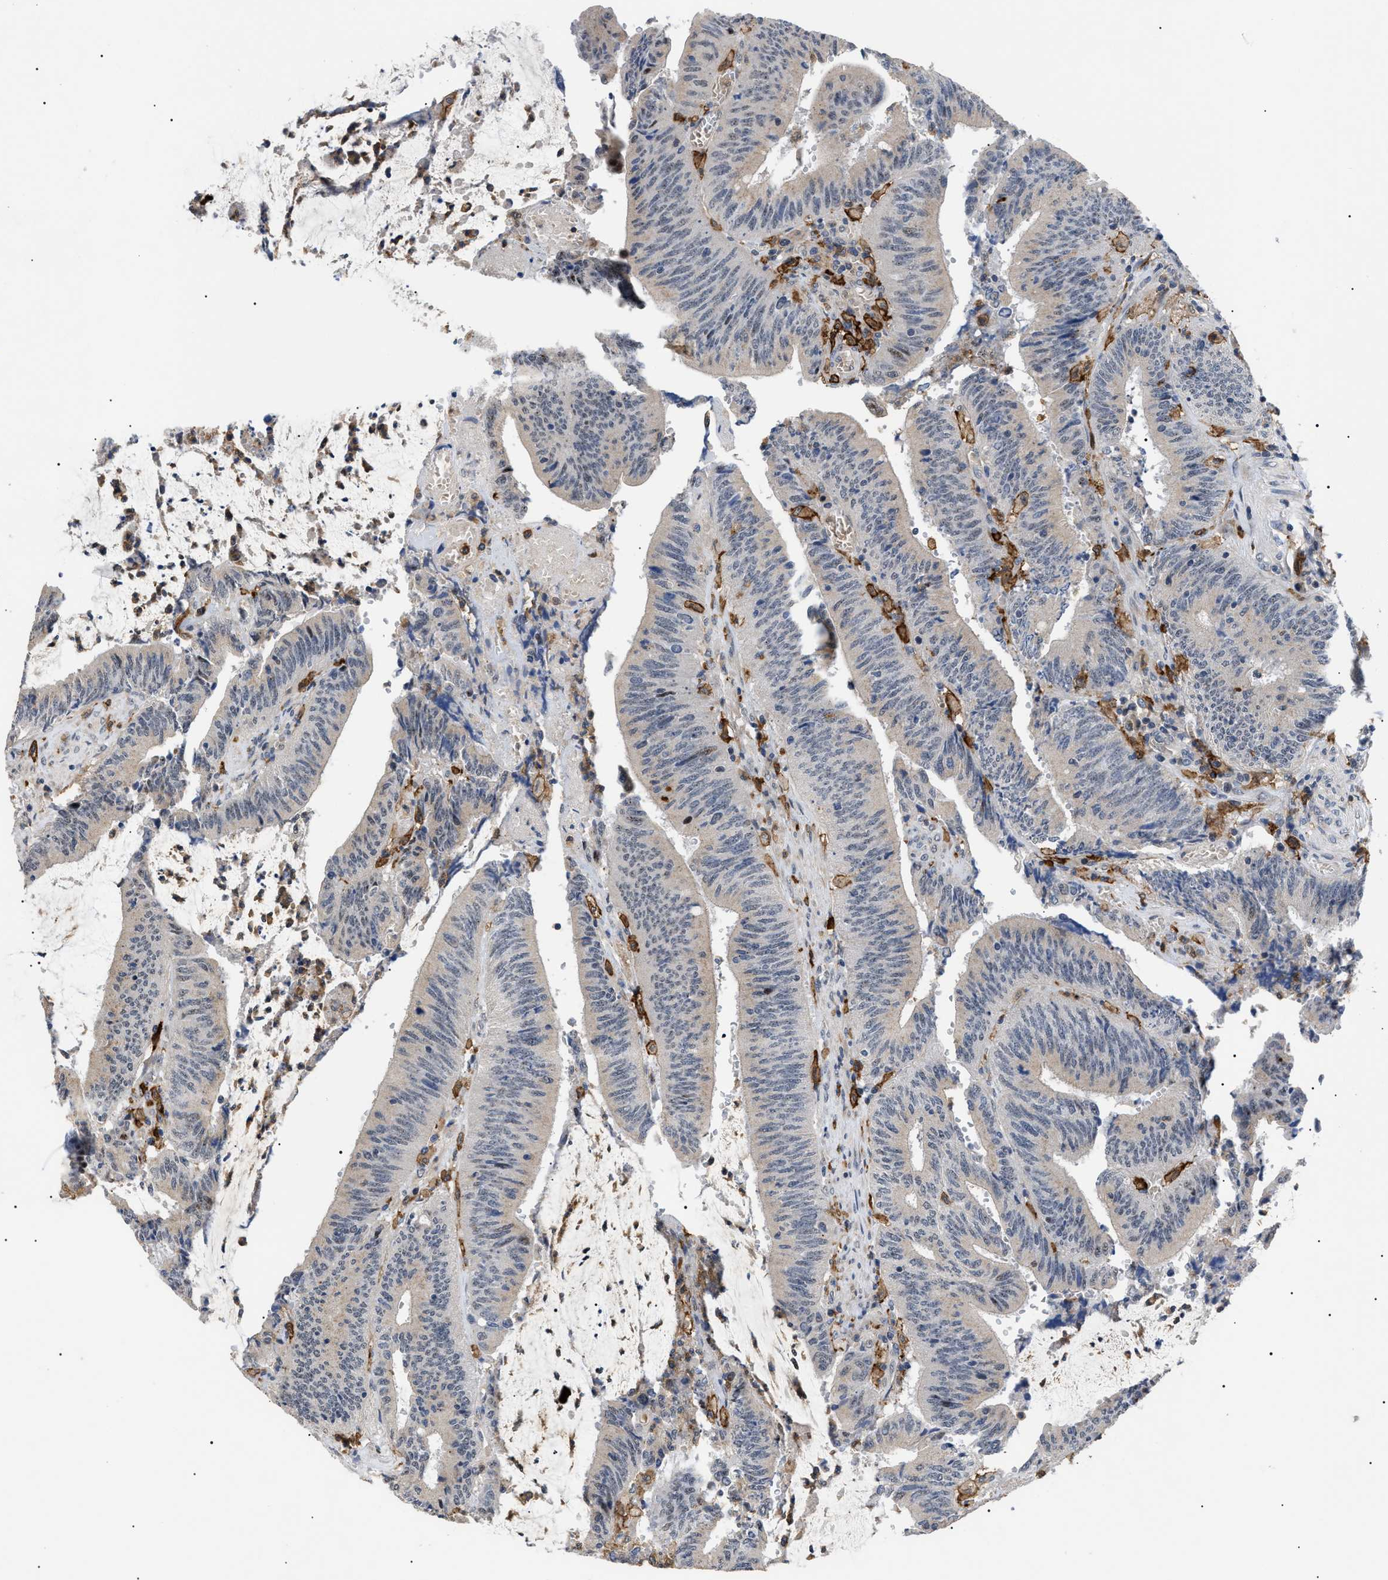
{"staining": {"intensity": "weak", "quantity": "25%-75%", "location": "cytoplasmic/membranous"}, "tissue": "colorectal cancer", "cell_type": "Tumor cells", "image_type": "cancer", "snomed": [{"axis": "morphology", "description": "Normal tissue, NOS"}, {"axis": "morphology", "description": "Adenocarcinoma, NOS"}, {"axis": "topography", "description": "Rectum"}], "caption": "The histopathology image displays staining of colorectal adenocarcinoma, revealing weak cytoplasmic/membranous protein staining (brown color) within tumor cells. The staining was performed using DAB (3,3'-diaminobenzidine) to visualize the protein expression in brown, while the nuclei were stained in blue with hematoxylin (Magnification: 20x).", "gene": "CD300A", "patient": {"sex": "female", "age": 66}}